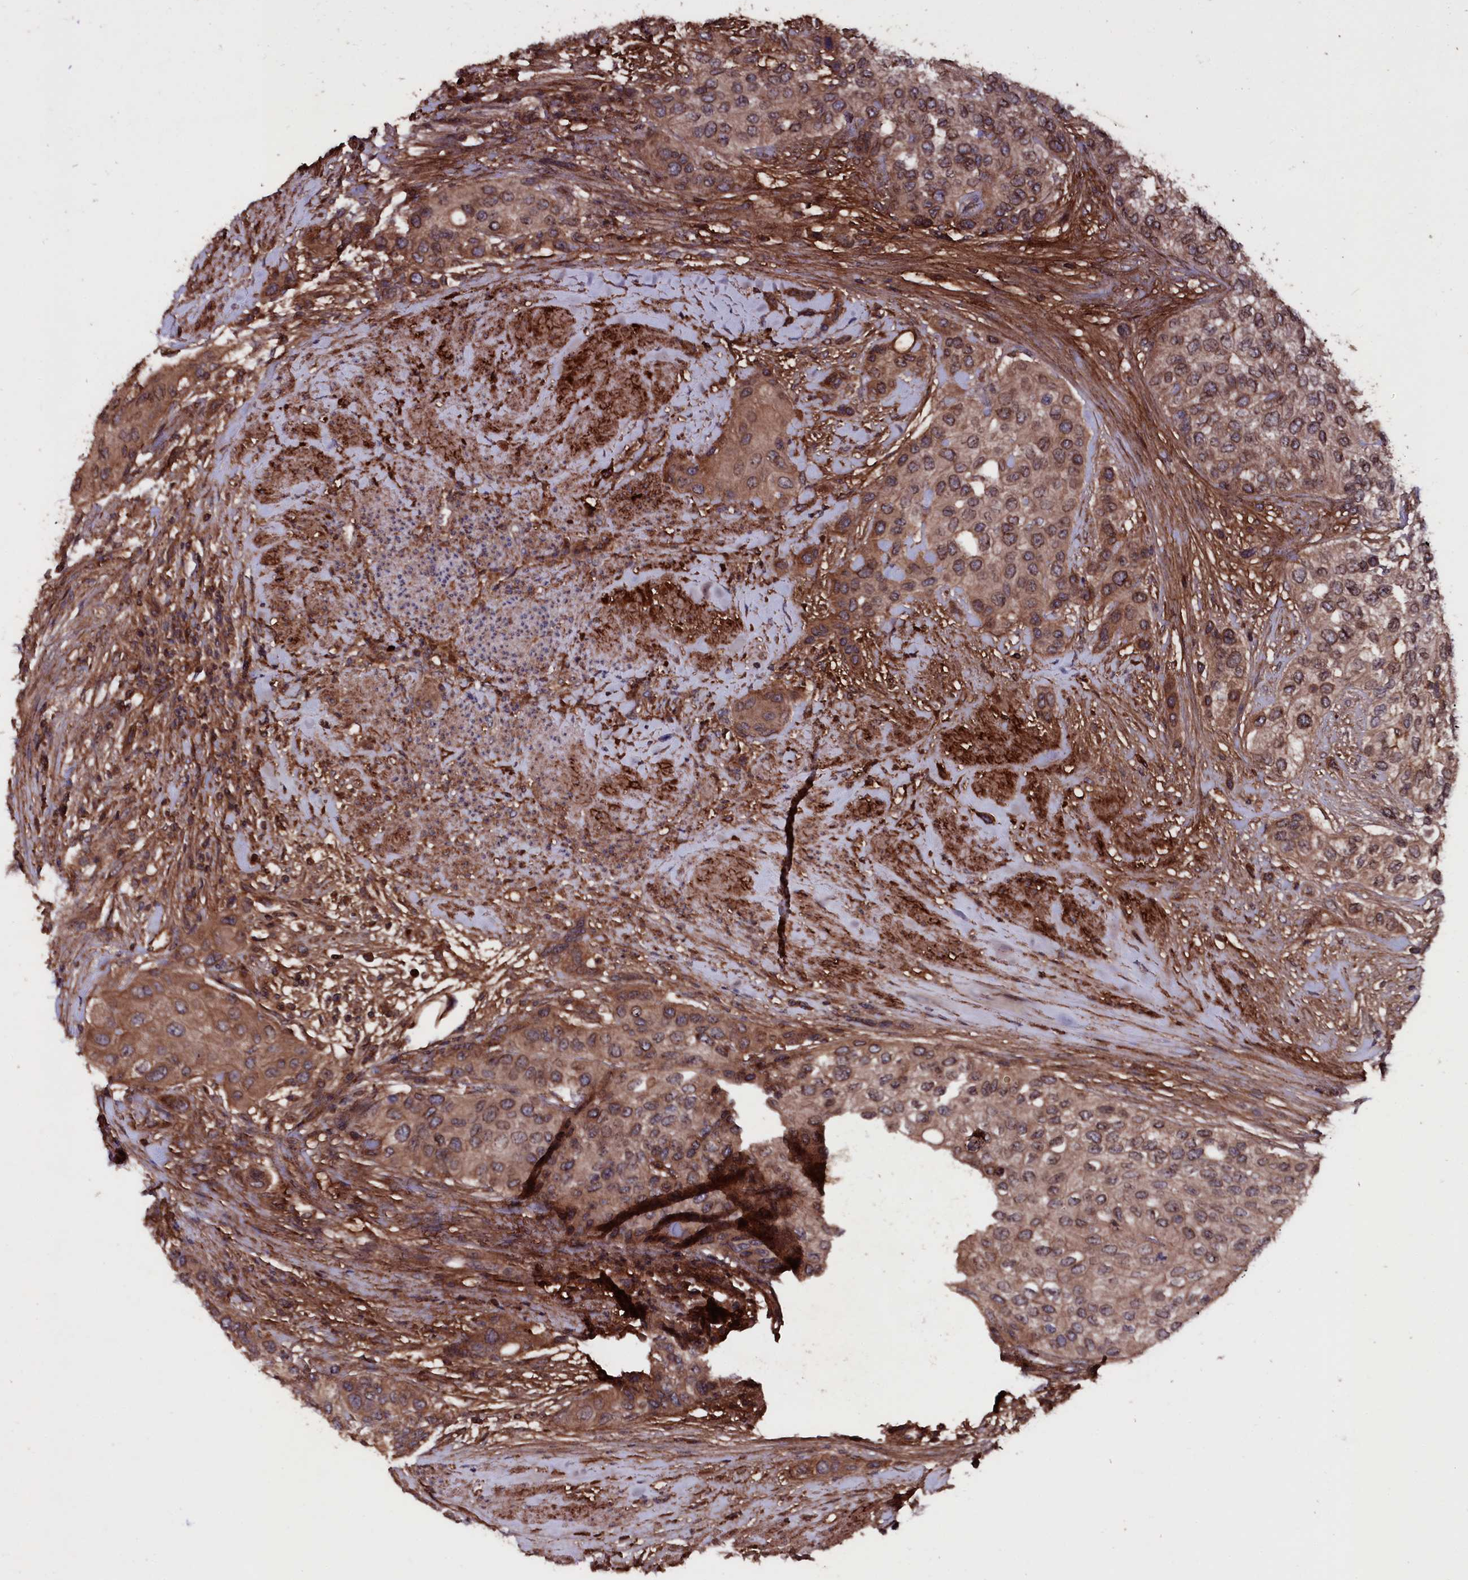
{"staining": {"intensity": "moderate", "quantity": ">75%", "location": "cytoplasmic/membranous"}, "tissue": "urothelial cancer", "cell_type": "Tumor cells", "image_type": "cancer", "snomed": [{"axis": "morphology", "description": "Normal tissue, NOS"}, {"axis": "morphology", "description": "Urothelial carcinoma, High grade"}, {"axis": "topography", "description": "Vascular tissue"}, {"axis": "topography", "description": "Urinary bladder"}], "caption": "High-magnification brightfield microscopy of urothelial carcinoma (high-grade) stained with DAB (3,3'-diaminobenzidine) (brown) and counterstained with hematoxylin (blue). tumor cells exhibit moderate cytoplasmic/membranous staining is seen in approximately>75% of cells. Nuclei are stained in blue.", "gene": "MYO1H", "patient": {"sex": "female", "age": 56}}